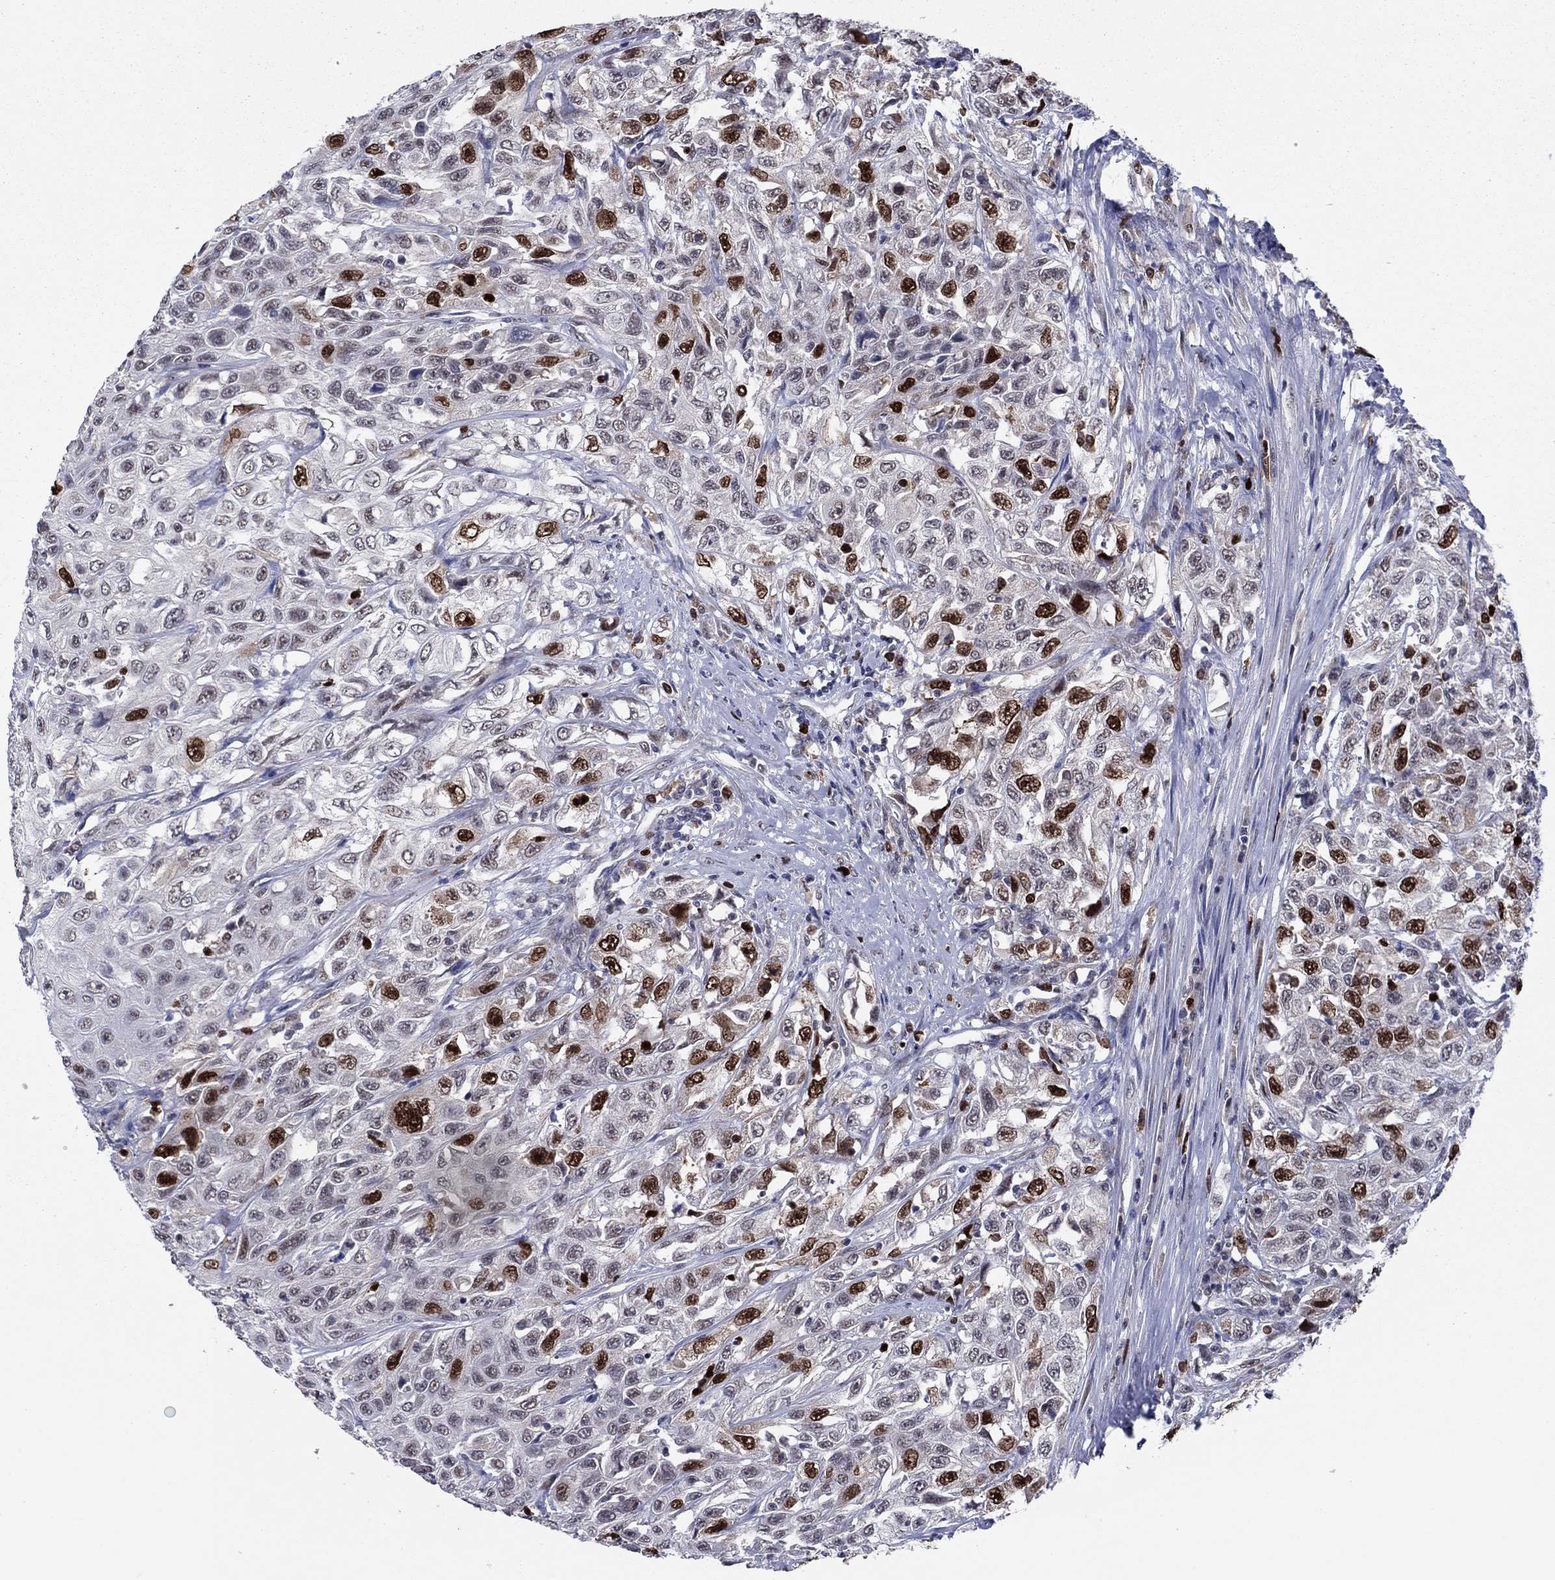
{"staining": {"intensity": "strong", "quantity": "25%-75%", "location": "nuclear"}, "tissue": "urothelial cancer", "cell_type": "Tumor cells", "image_type": "cancer", "snomed": [{"axis": "morphology", "description": "Urothelial carcinoma, High grade"}, {"axis": "topography", "description": "Urinary bladder"}], "caption": "Urothelial cancer stained with a protein marker exhibits strong staining in tumor cells.", "gene": "CDCA5", "patient": {"sex": "female", "age": 56}}